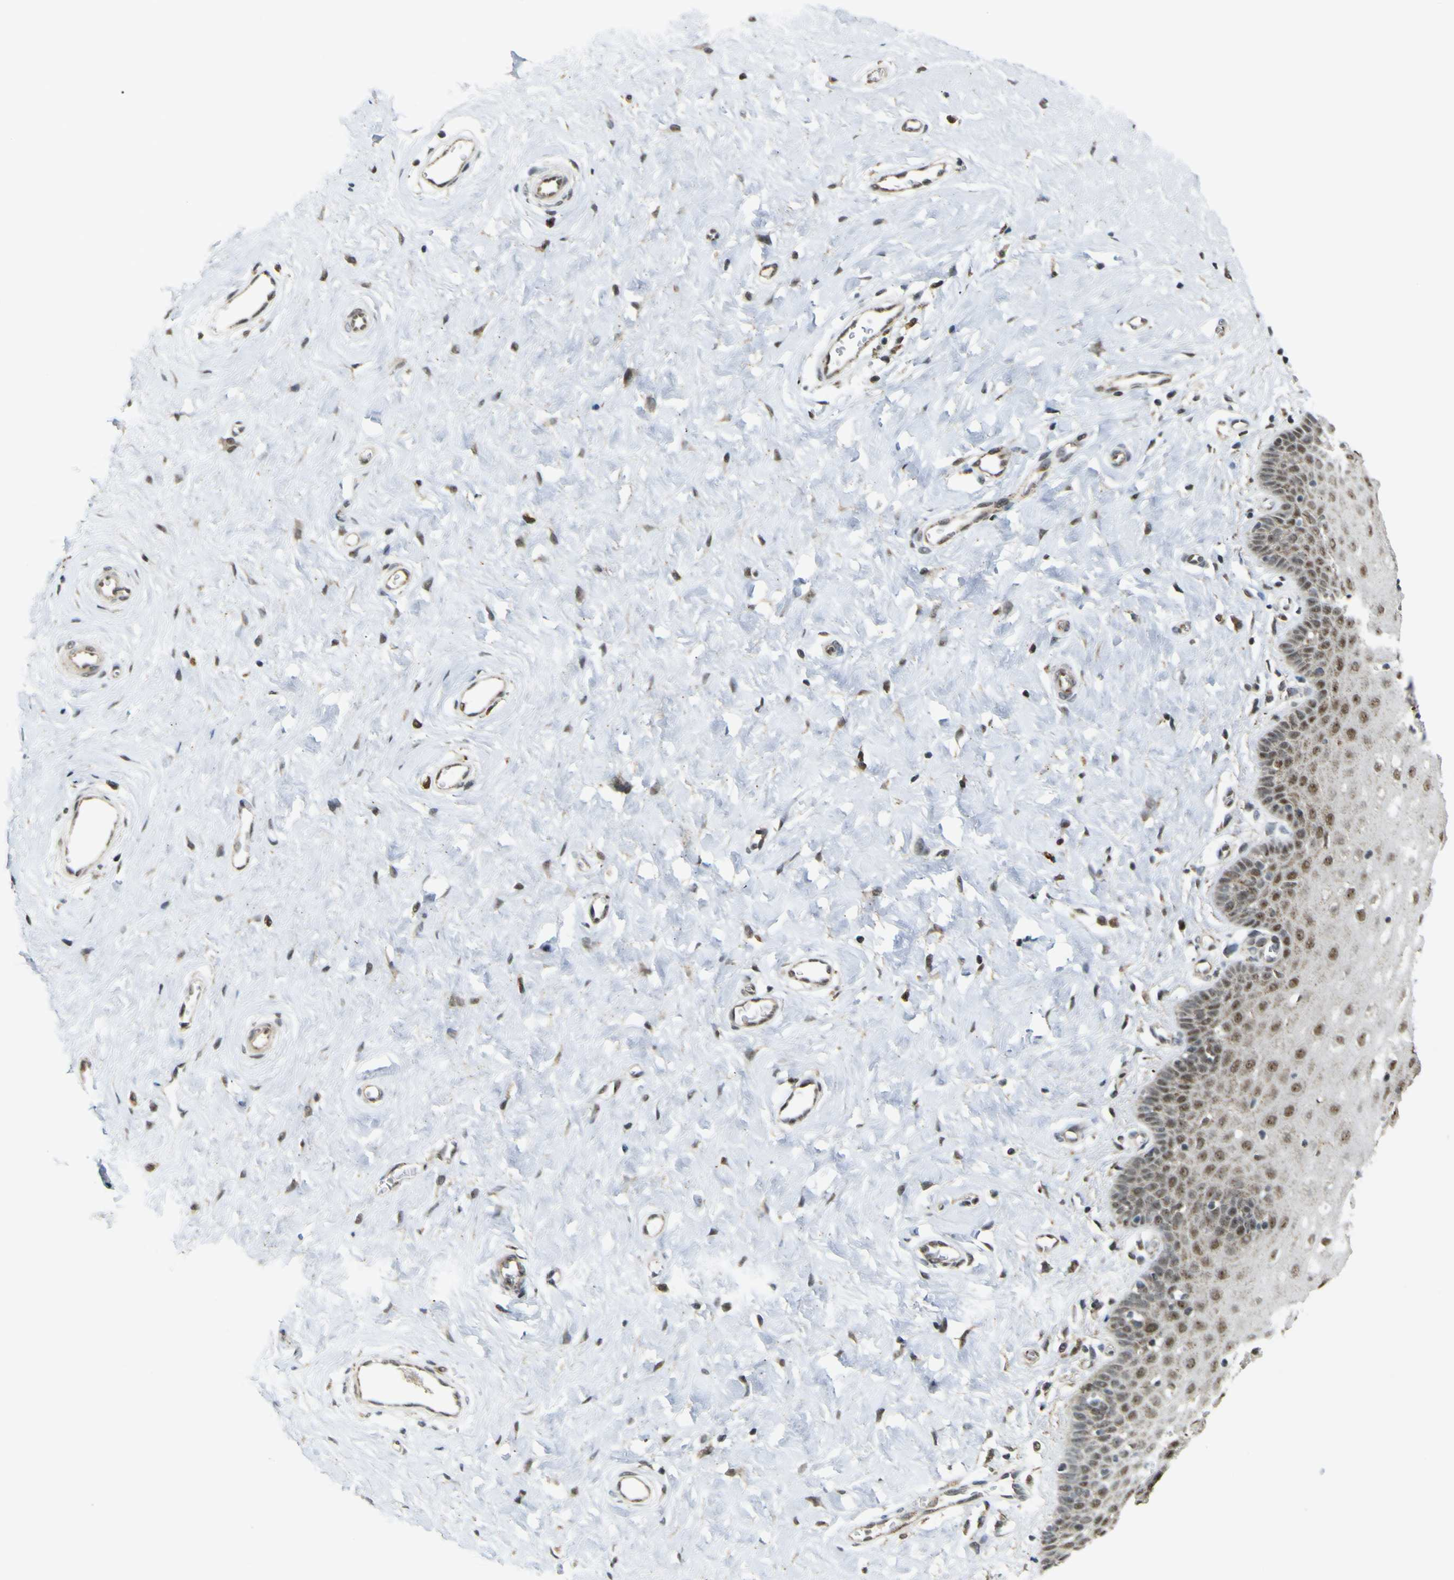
{"staining": {"intensity": "moderate", "quantity": ">75%", "location": "cytoplasmic/membranous,nuclear"}, "tissue": "cervix", "cell_type": "Glandular cells", "image_type": "normal", "snomed": [{"axis": "morphology", "description": "Normal tissue, NOS"}, {"axis": "topography", "description": "Cervix"}], "caption": "Immunohistochemical staining of benign human cervix exhibits >75% levels of moderate cytoplasmic/membranous,nuclear protein staining in about >75% of glandular cells.", "gene": "ACBD5", "patient": {"sex": "female", "age": 55}}